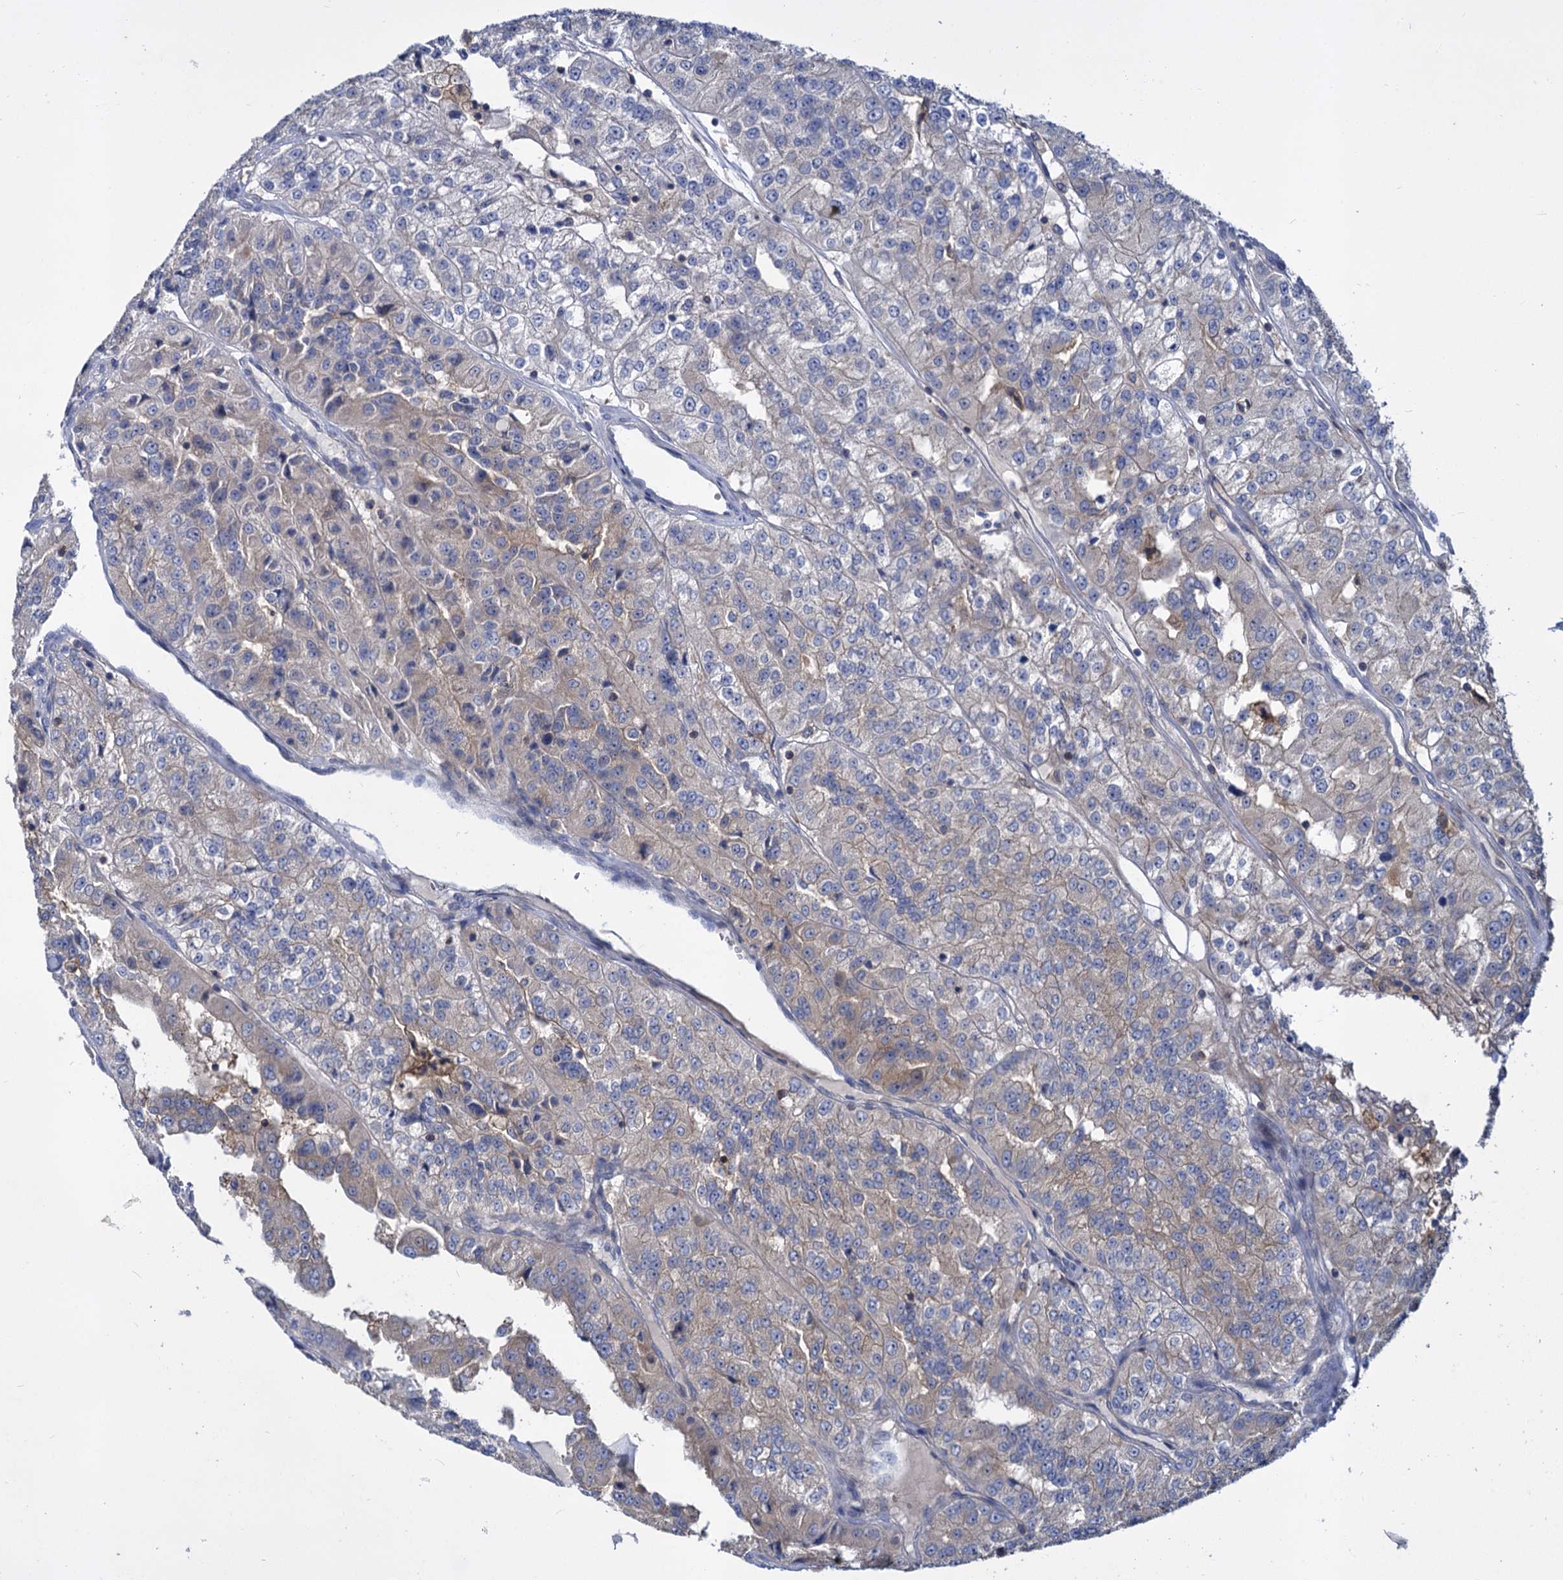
{"staining": {"intensity": "negative", "quantity": "none", "location": "none"}, "tissue": "renal cancer", "cell_type": "Tumor cells", "image_type": "cancer", "snomed": [{"axis": "morphology", "description": "Adenocarcinoma, NOS"}, {"axis": "topography", "description": "Kidney"}], "caption": "The immunohistochemistry (IHC) histopathology image has no significant positivity in tumor cells of renal adenocarcinoma tissue. (Brightfield microscopy of DAB immunohistochemistry (IHC) at high magnification).", "gene": "GCLC", "patient": {"sex": "female", "age": 63}}